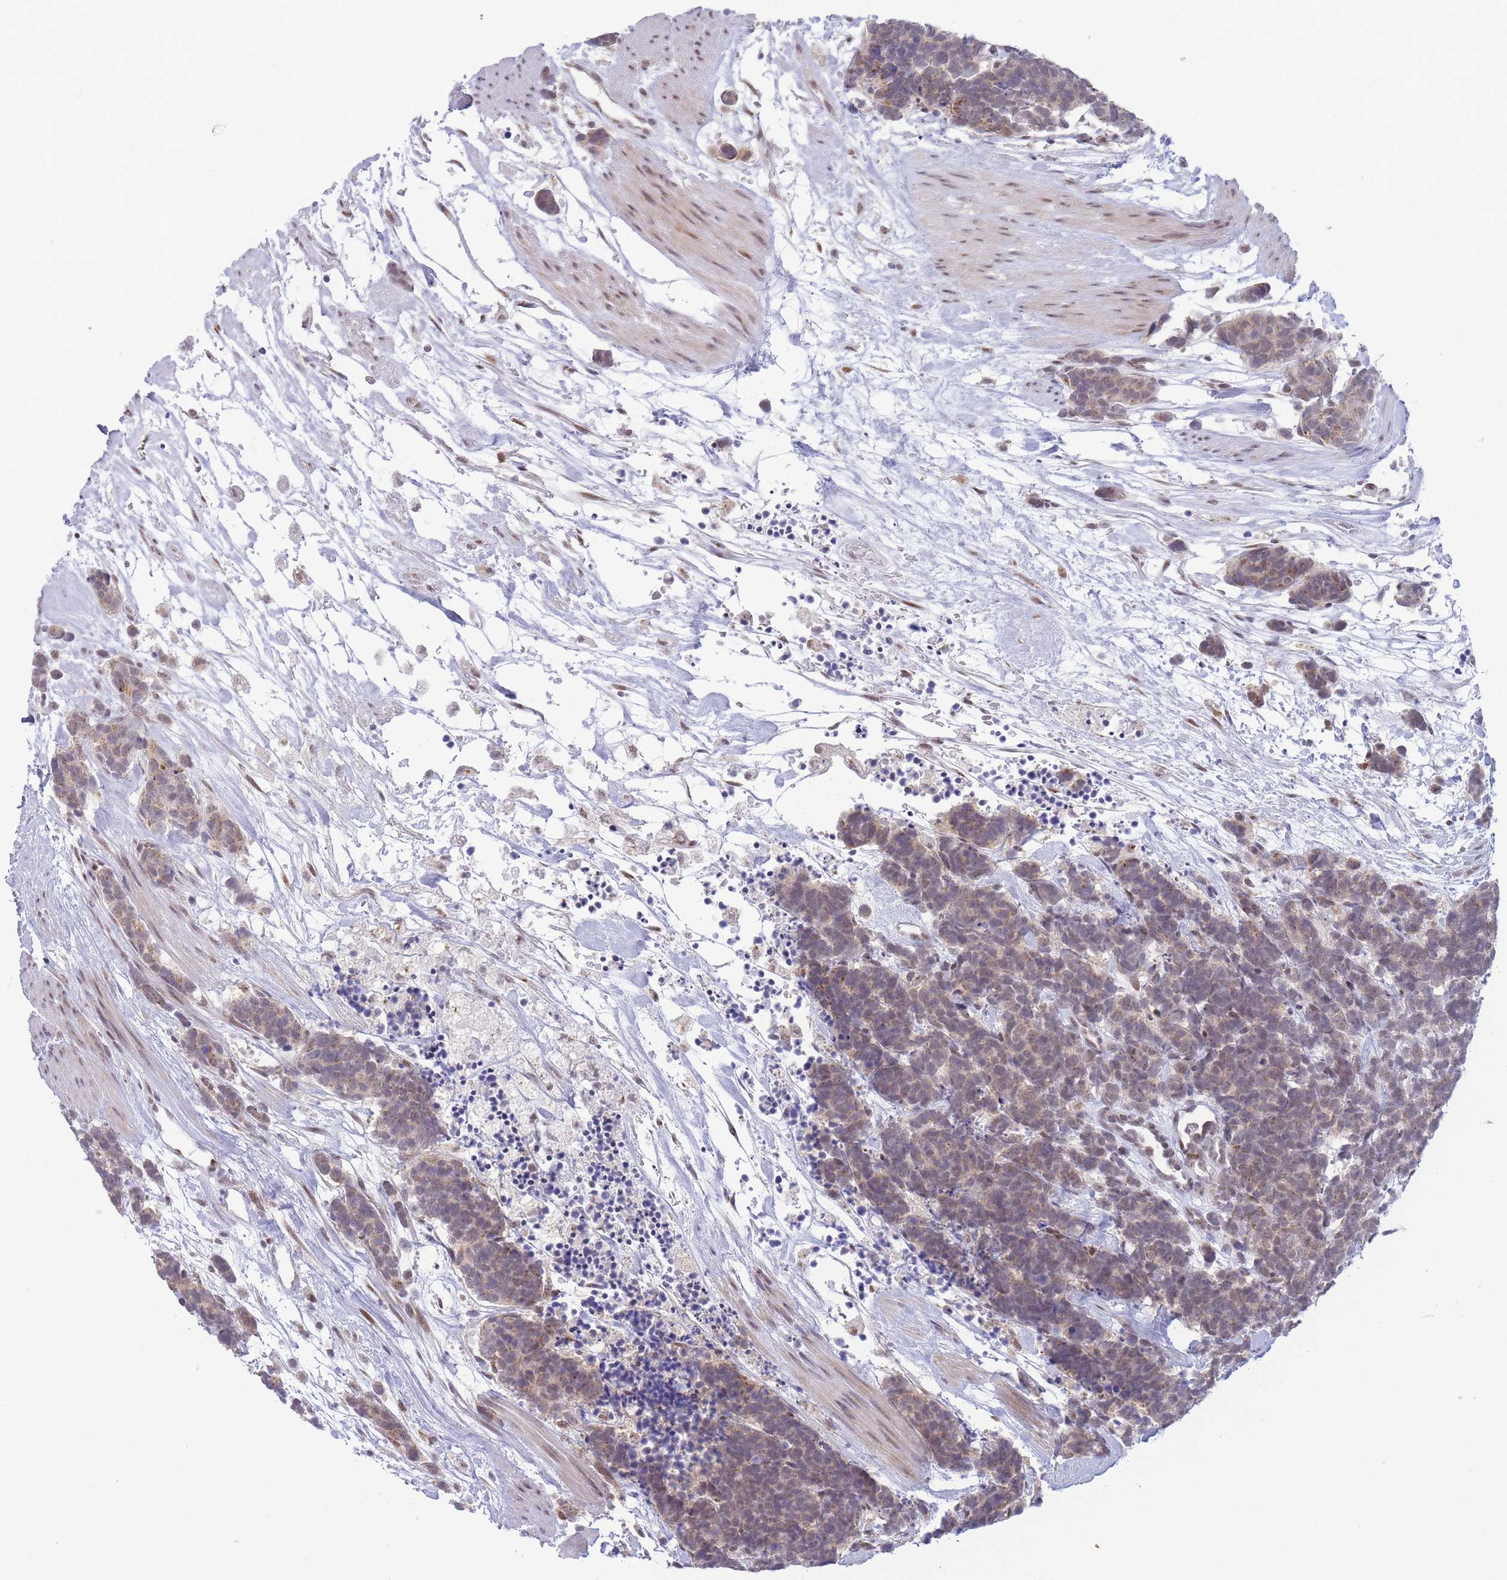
{"staining": {"intensity": "weak", "quantity": ">75%", "location": "cytoplasmic/membranous"}, "tissue": "carcinoid", "cell_type": "Tumor cells", "image_type": "cancer", "snomed": [{"axis": "morphology", "description": "Carcinoma, NOS"}, {"axis": "morphology", "description": "Carcinoid, malignant, NOS"}, {"axis": "topography", "description": "Prostate"}], "caption": "A low amount of weak cytoplasmic/membranous expression is seen in about >75% of tumor cells in carcinoid tissue. (Stains: DAB (3,3'-diaminobenzidine) in brown, nuclei in blue, Microscopy: brightfield microscopy at high magnification).", "gene": "INO80C", "patient": {"sex": "male", "age": 57}}